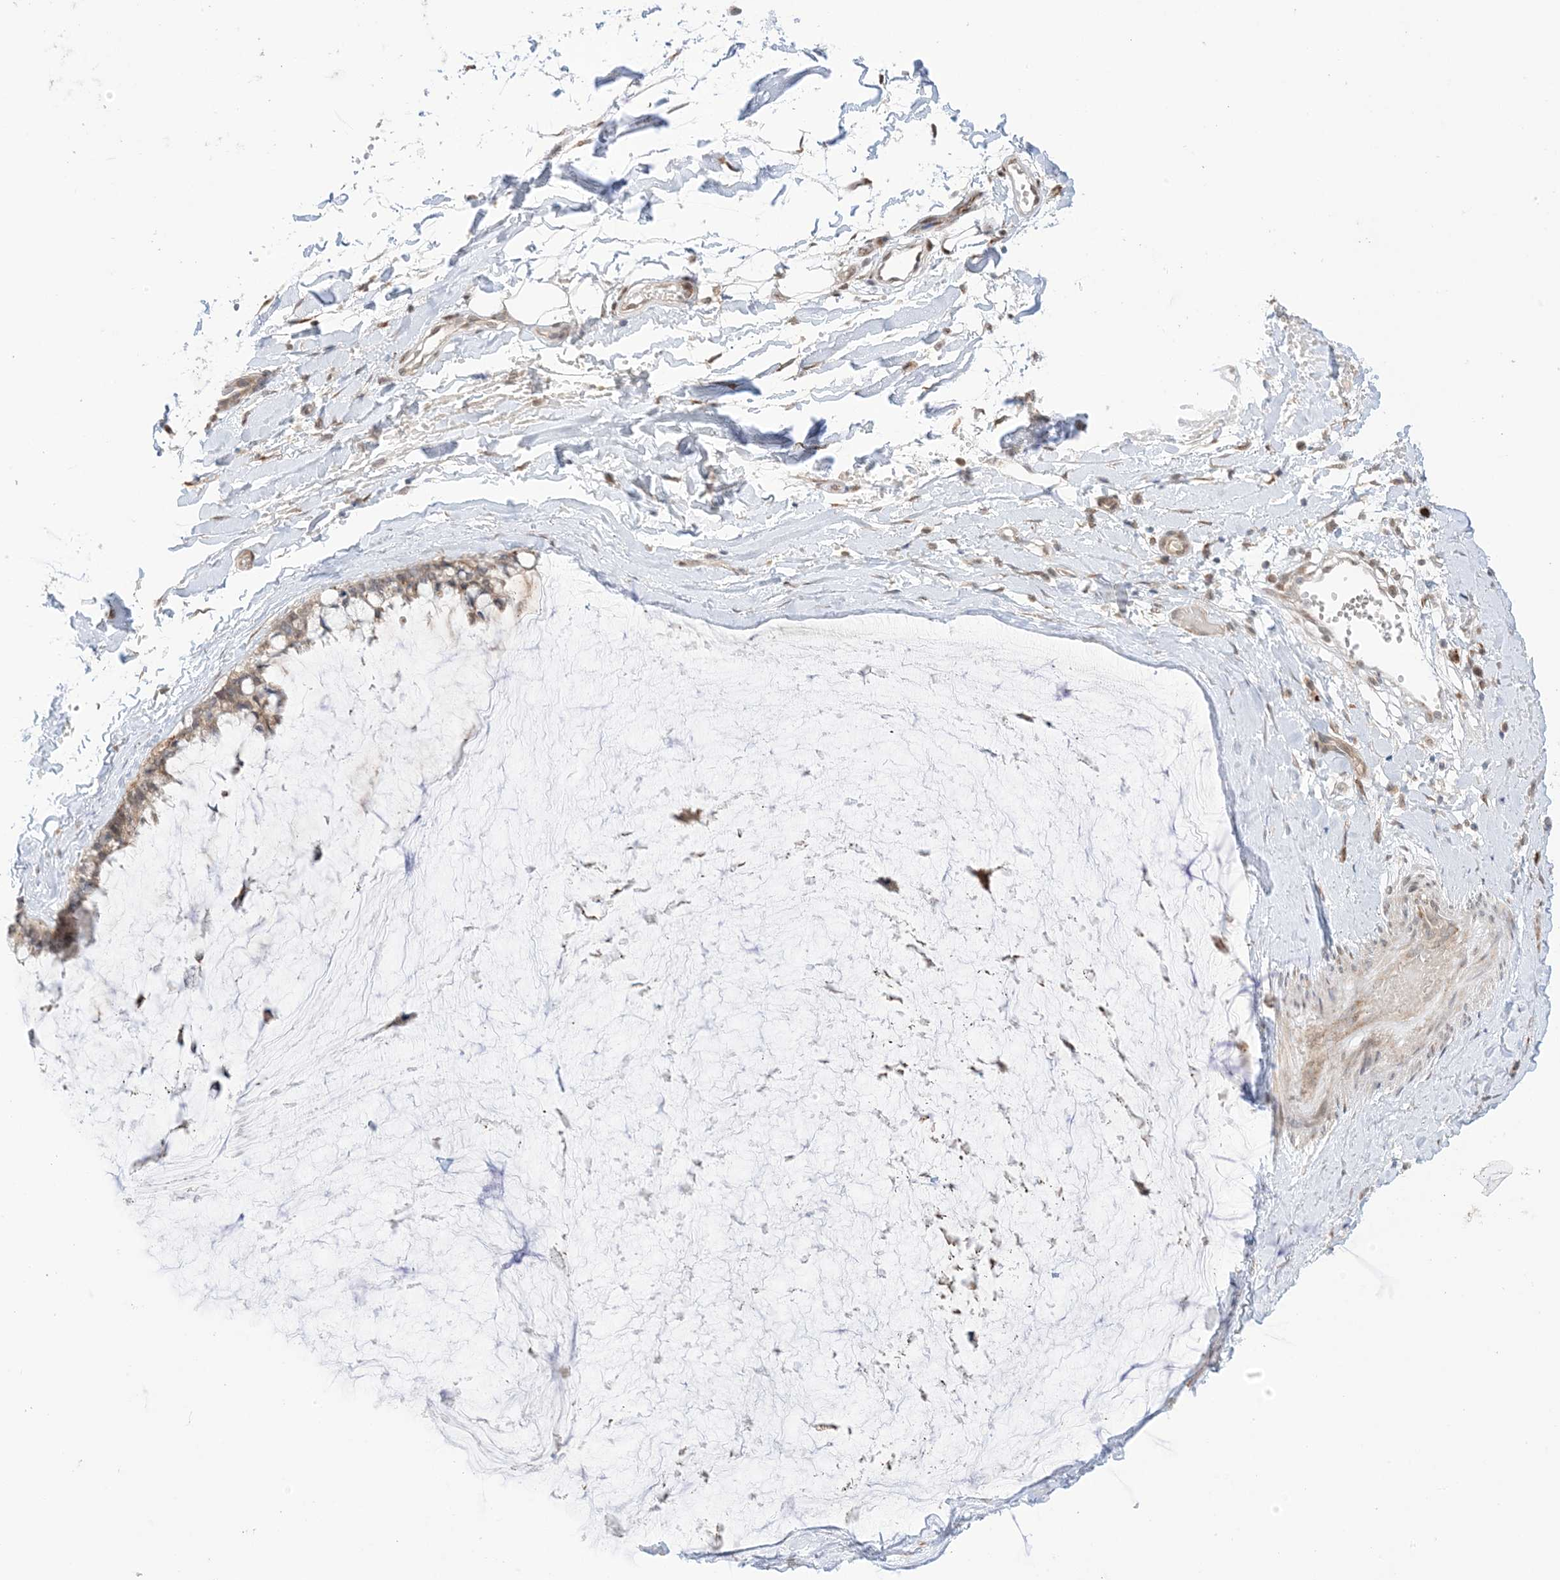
{"staining": {"intensity": "moderate", "quantity": ">75%", "location": "cytoplasmic/membranous"}, "tissue": "ovarian cancer", "cell_type": "Tumor cells", "image_type": "cancer", "snomed": [{"axis": "morphology", "description": "Cystadenocarcinoma, mucinous, NOS"}, {"axis": "topography", "description": "Ovary"}], "caption": "High-power microscopy captured an IHC photomicrograph of mucinous cystadenocarcinoma (ovarian), revealing moderate cytoplasmic/membranous positivity in about >75% of tumor cells. The staining is performed using DAB (3,3'-diaminobenzidine) brown chromogen to label protein expression. The nuclei are counter-stained blue using hematoxylin.", "gene": "UBE2E2", "patient": {"sex": "female", "age": 39}}